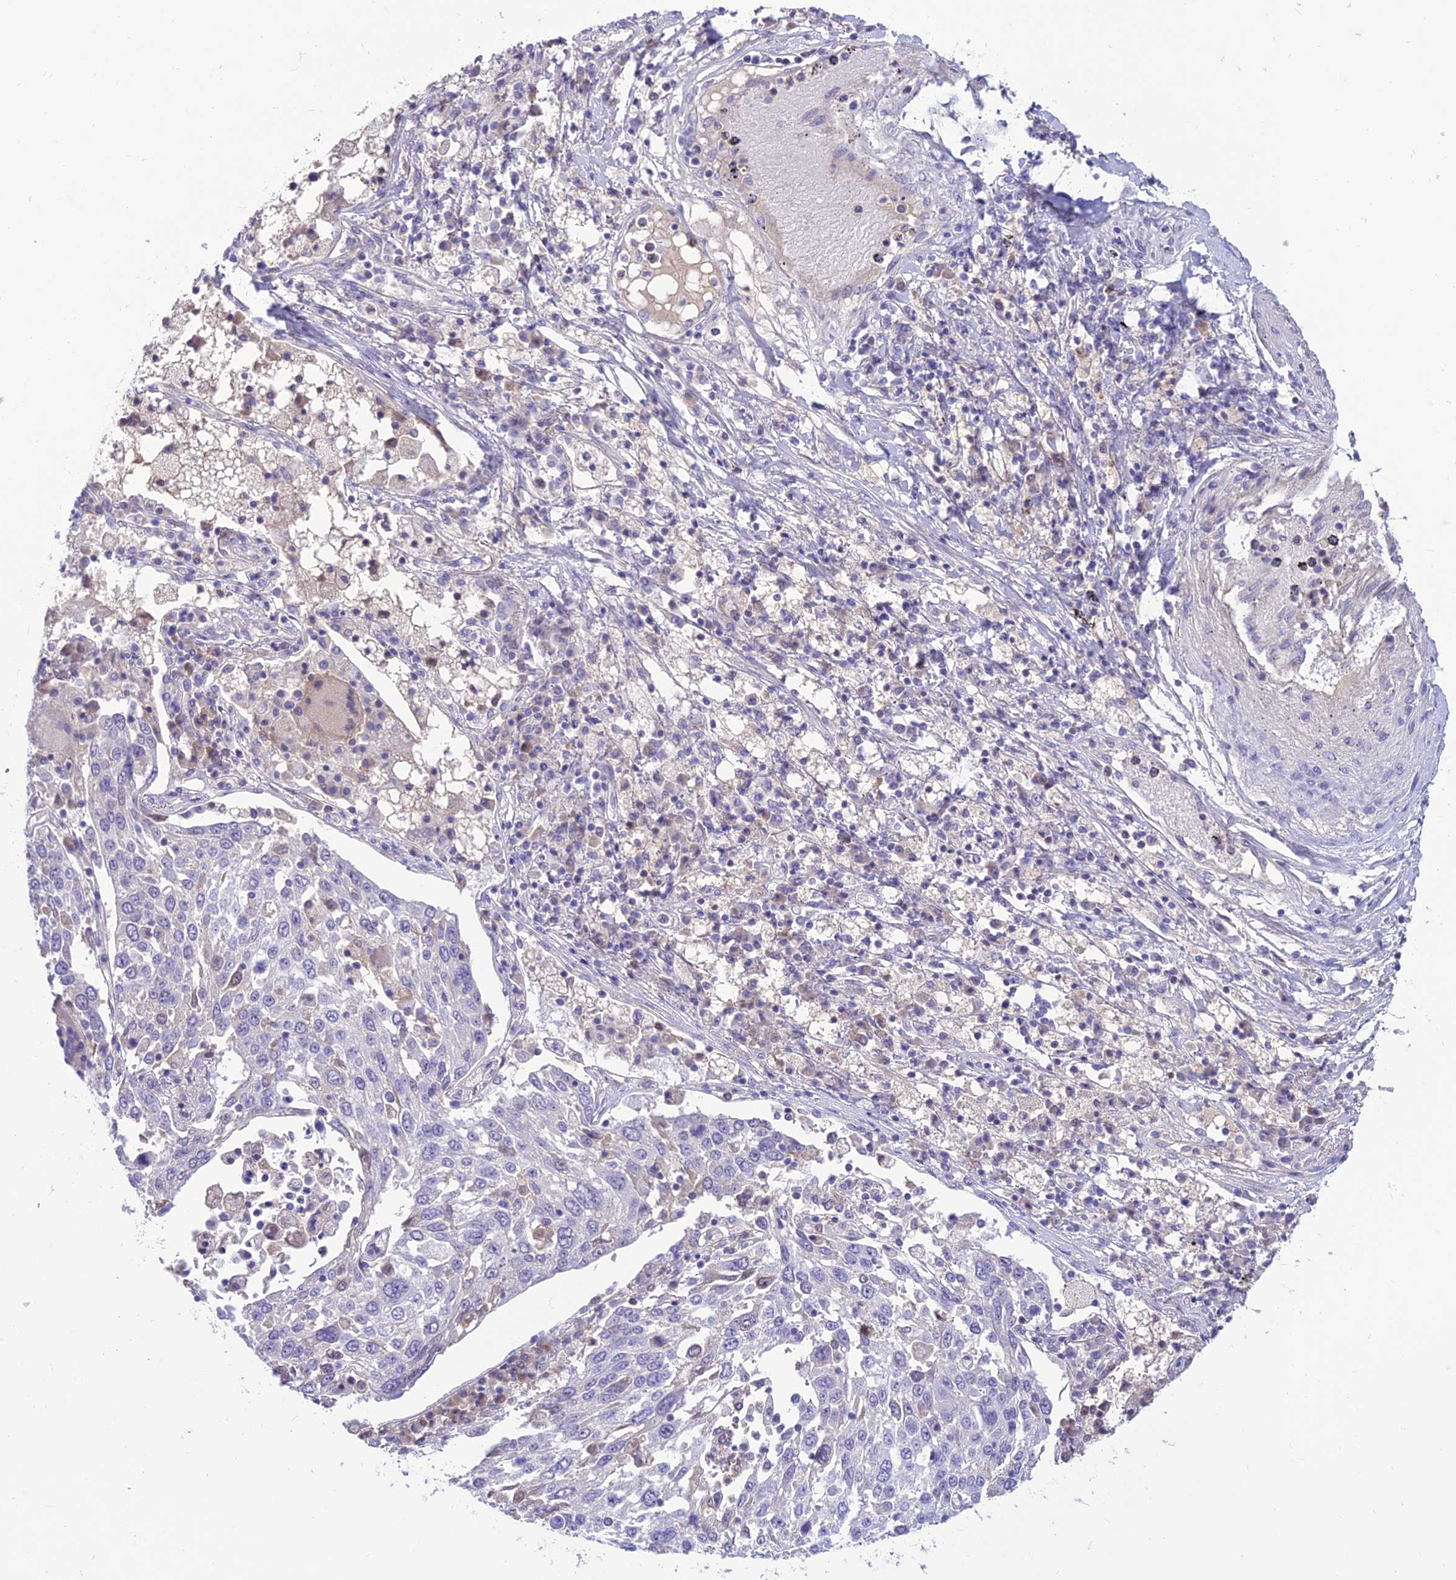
{"staining": {"intensity": "negative", "quantity": "none", "location": "none"}, "tissue": "lung cancer", "cell_type": "Tumor cells", "image_type": "cancer", "snomed": [{"axis": "morphology", "description": "Squamous cell carcinoma, NOS"}, {"axis": "topography", "description": "Lung"}], "caption": "The immunohistochemistry image has no significant expression in tumor cells of lung cancer tissue.", "gene": "TEKT3", "patient": {"sex": "male", "age": 65}}